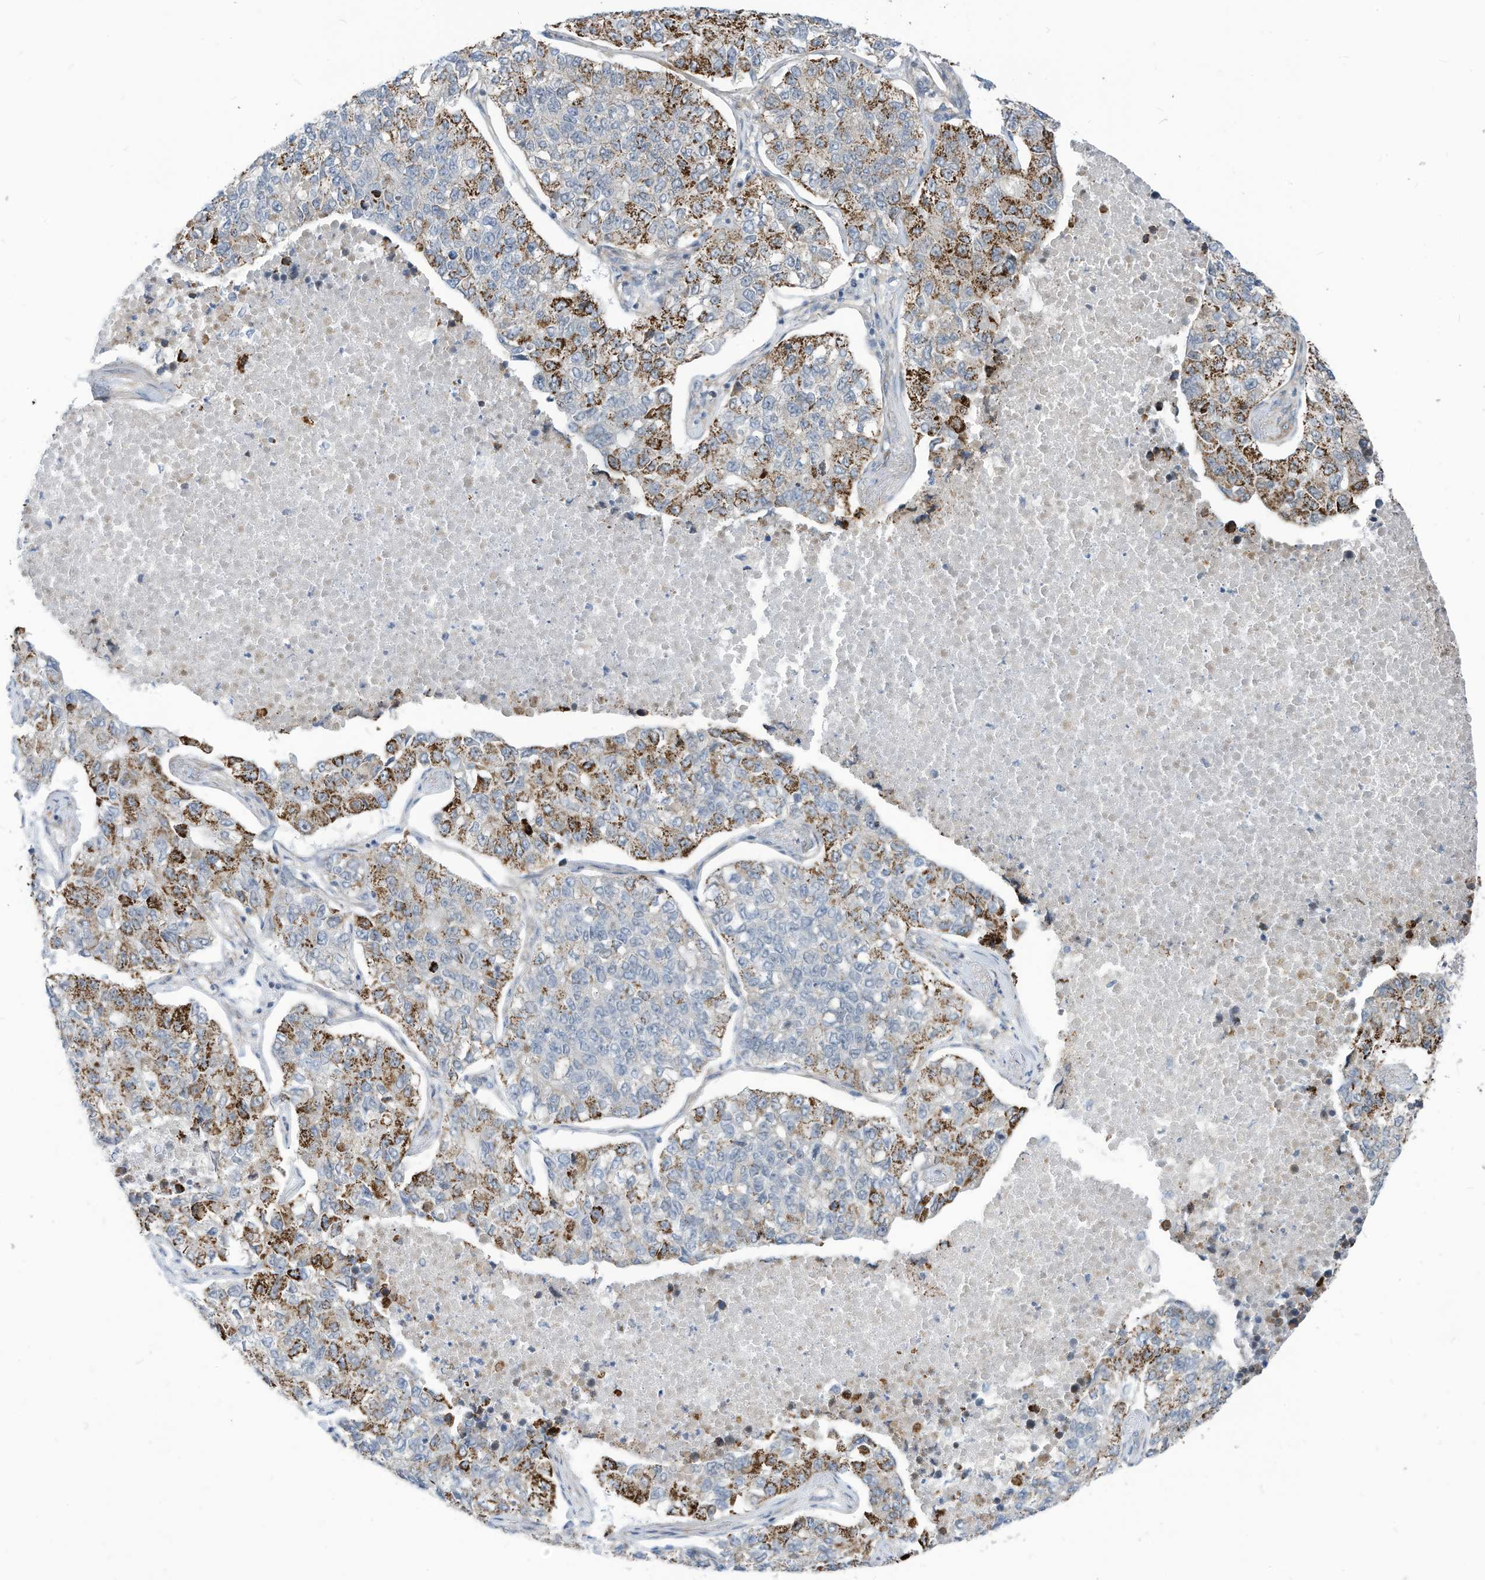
{"staining": {"intensity": "moderate", "quantity": "25%-75%", "location": "cytoplasmic/membranous"}, "tissue": "lung cancer", "cell_type": "Tumor cells", "image_type": "cancer", "snomed": [{"axis": "morphology", "description": "Adenocarcinoma, NOS"}, {"axis": "topography", "description": "Lung"}], "caption": "Protein expression analysis of lung adenocarcinoma displays moderate cytoplasmic/membranous positivity in about 25%-75% of tumor cells. (Stains: DAB in brown, nuclei in blue, Microscopy: brightfield microscopy at high magnification).", "gene": "GPATCH3", "patient": {"sex": "male", "age": 49}}